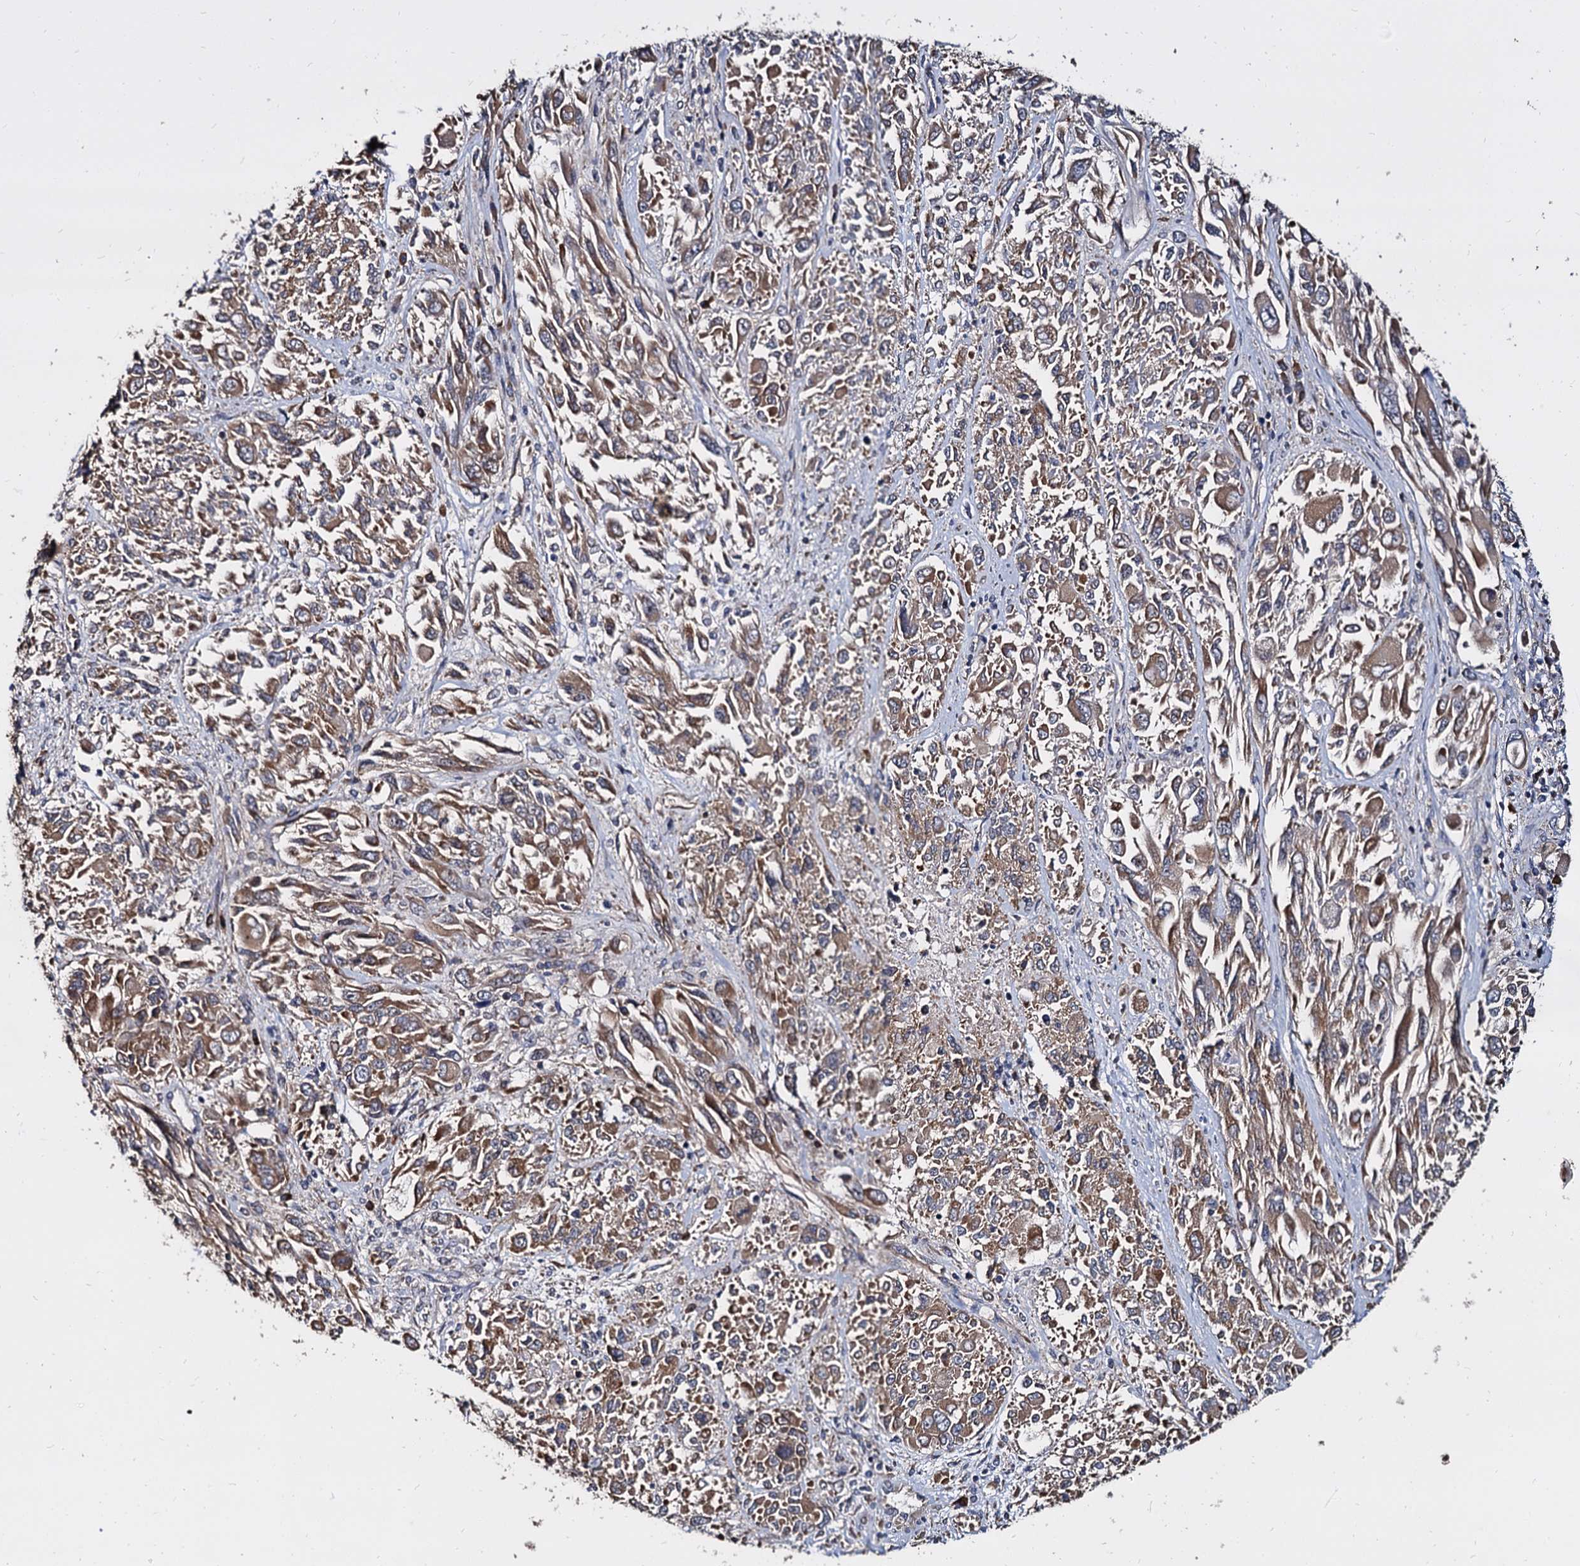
{"staining": {"intensity": "weak", "quantity": ">75%", "location": "cytoplasmic/membranous"}, "tissue": "melanoma", "cell_type": "Tumor cells", "image_type": "cancer", "snomed": [{"axis": "morphology", "description": "Malignant melanoma, NOS"}, {"axis": "topography", "description": "Skin"}], "caption": "This is an image of IHC staining of malignant melanoma, which shows weak positivity in the cytoplasmic/membranous of tumor cells.", "gene": "WWC3", "patient": {"sex": "female", "age": 91}}